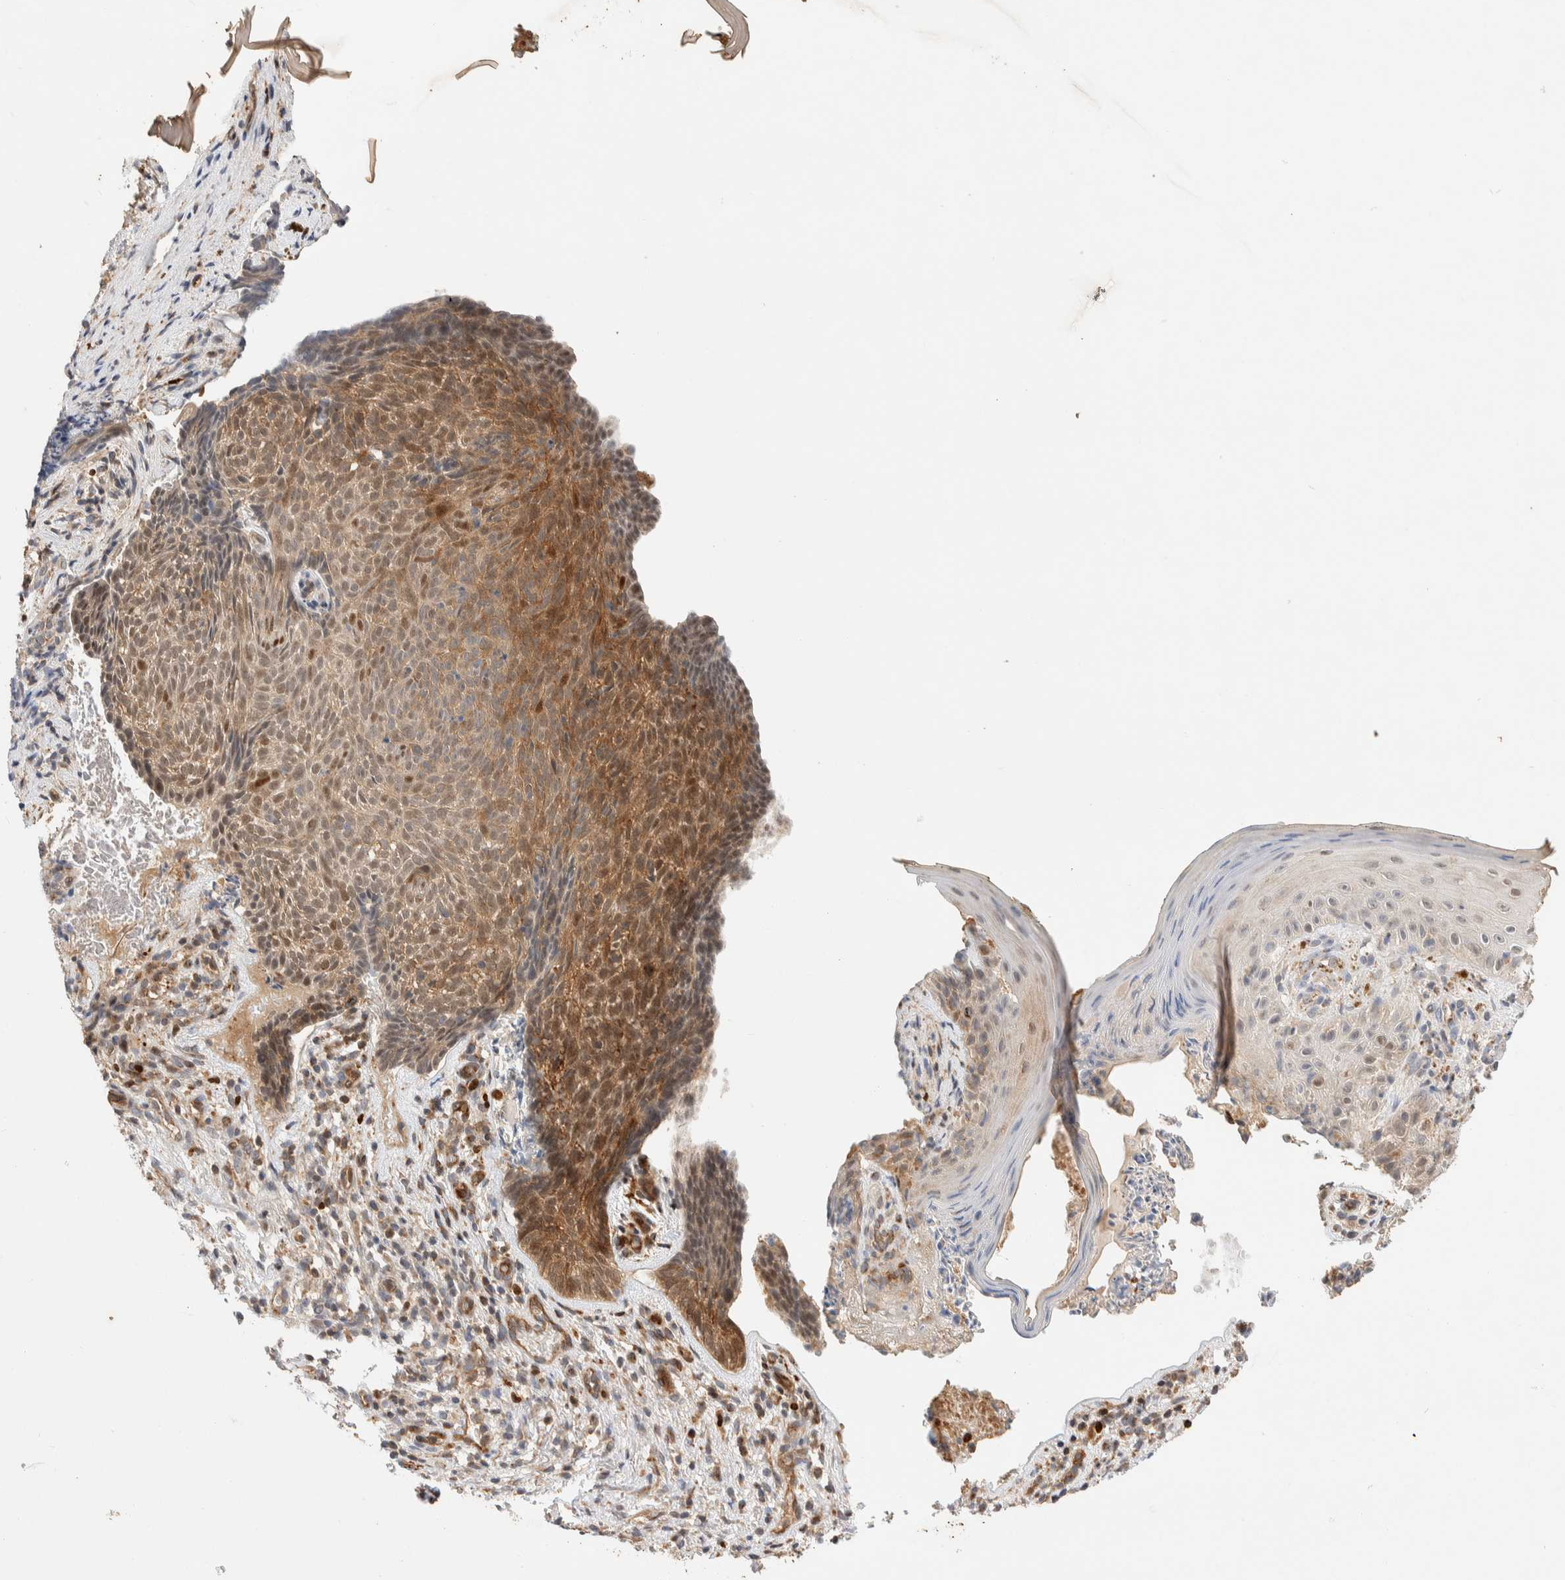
{"staining": {"intensity": "moderate", "quantity": ">75%", "location": "cytoplasmic/membranous"}, "tissue": "skin cancer", "cell_type": "Tumor cells", "image_type": "cancer", "snomed": [{"axis": "morphology", "description": "Basal cell carcinoma"}, {"axis": "topography", "description": "Skin"}], "caption": "IHC of human skin cancer (basal cell carcinoma) displays medium levels of moderate cytoplasmic/membranous positivity in about >75% of tumor cells.", "gene": "NSMAF", "patient": {"sex": "male", "age": 61}}